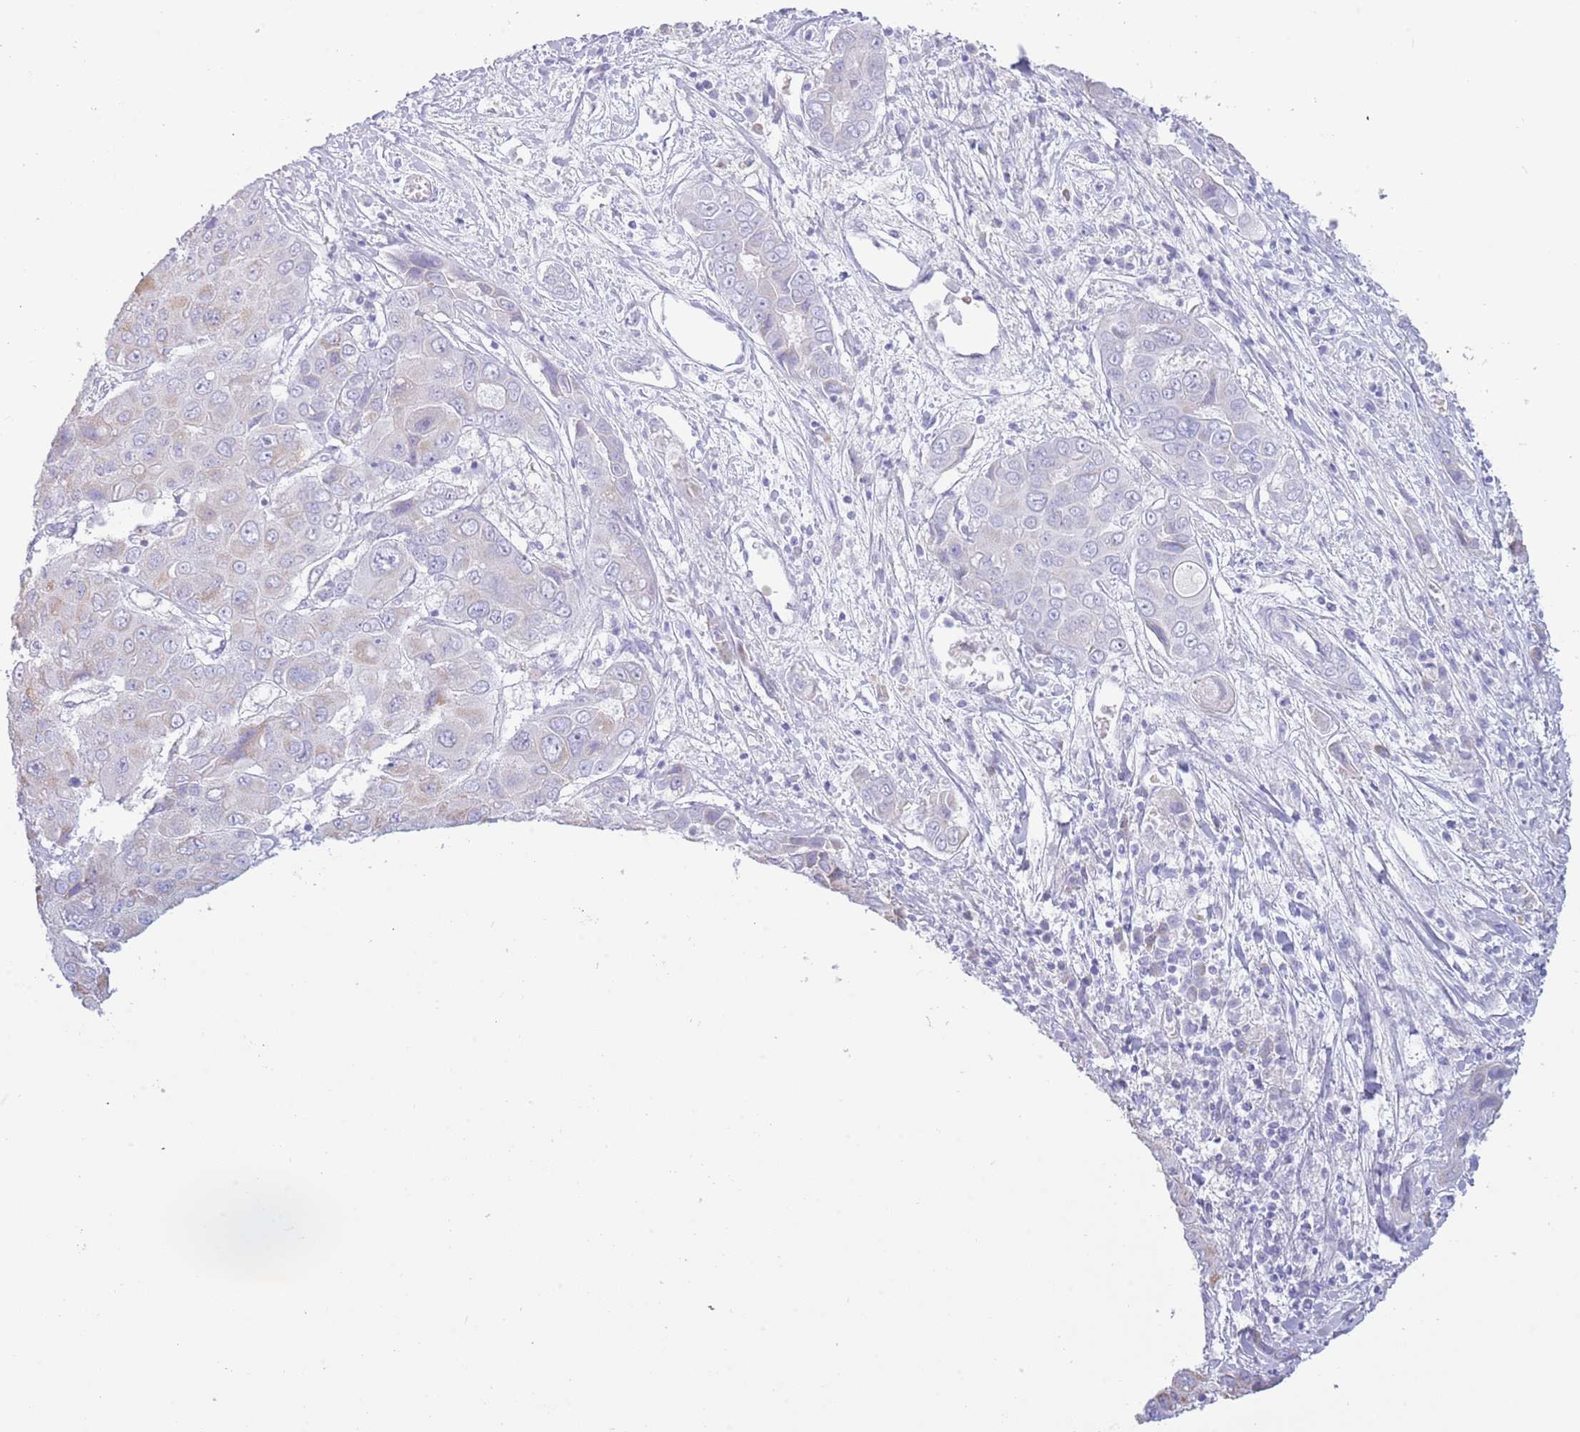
{"staining": {"intensity": "negative", "quantity": "none", "location": "none"}, "tissue": "liver cancer", "cell_type": "Tumor cells", "image_type": "cancer", "snomed": [{"axis": "morphology", "description": "Cholangiocarcinoma"}, {"axis": "topography", "description": "Liver"}], "caption": "Immunohistochemistry of liver cancer shows no positivity in tumor cells. (DAB immunohistochemistry (IHC) with hematoxylin counter stain).", "gene": "ACR", "patient": {"sex": "male", "age": 67}}